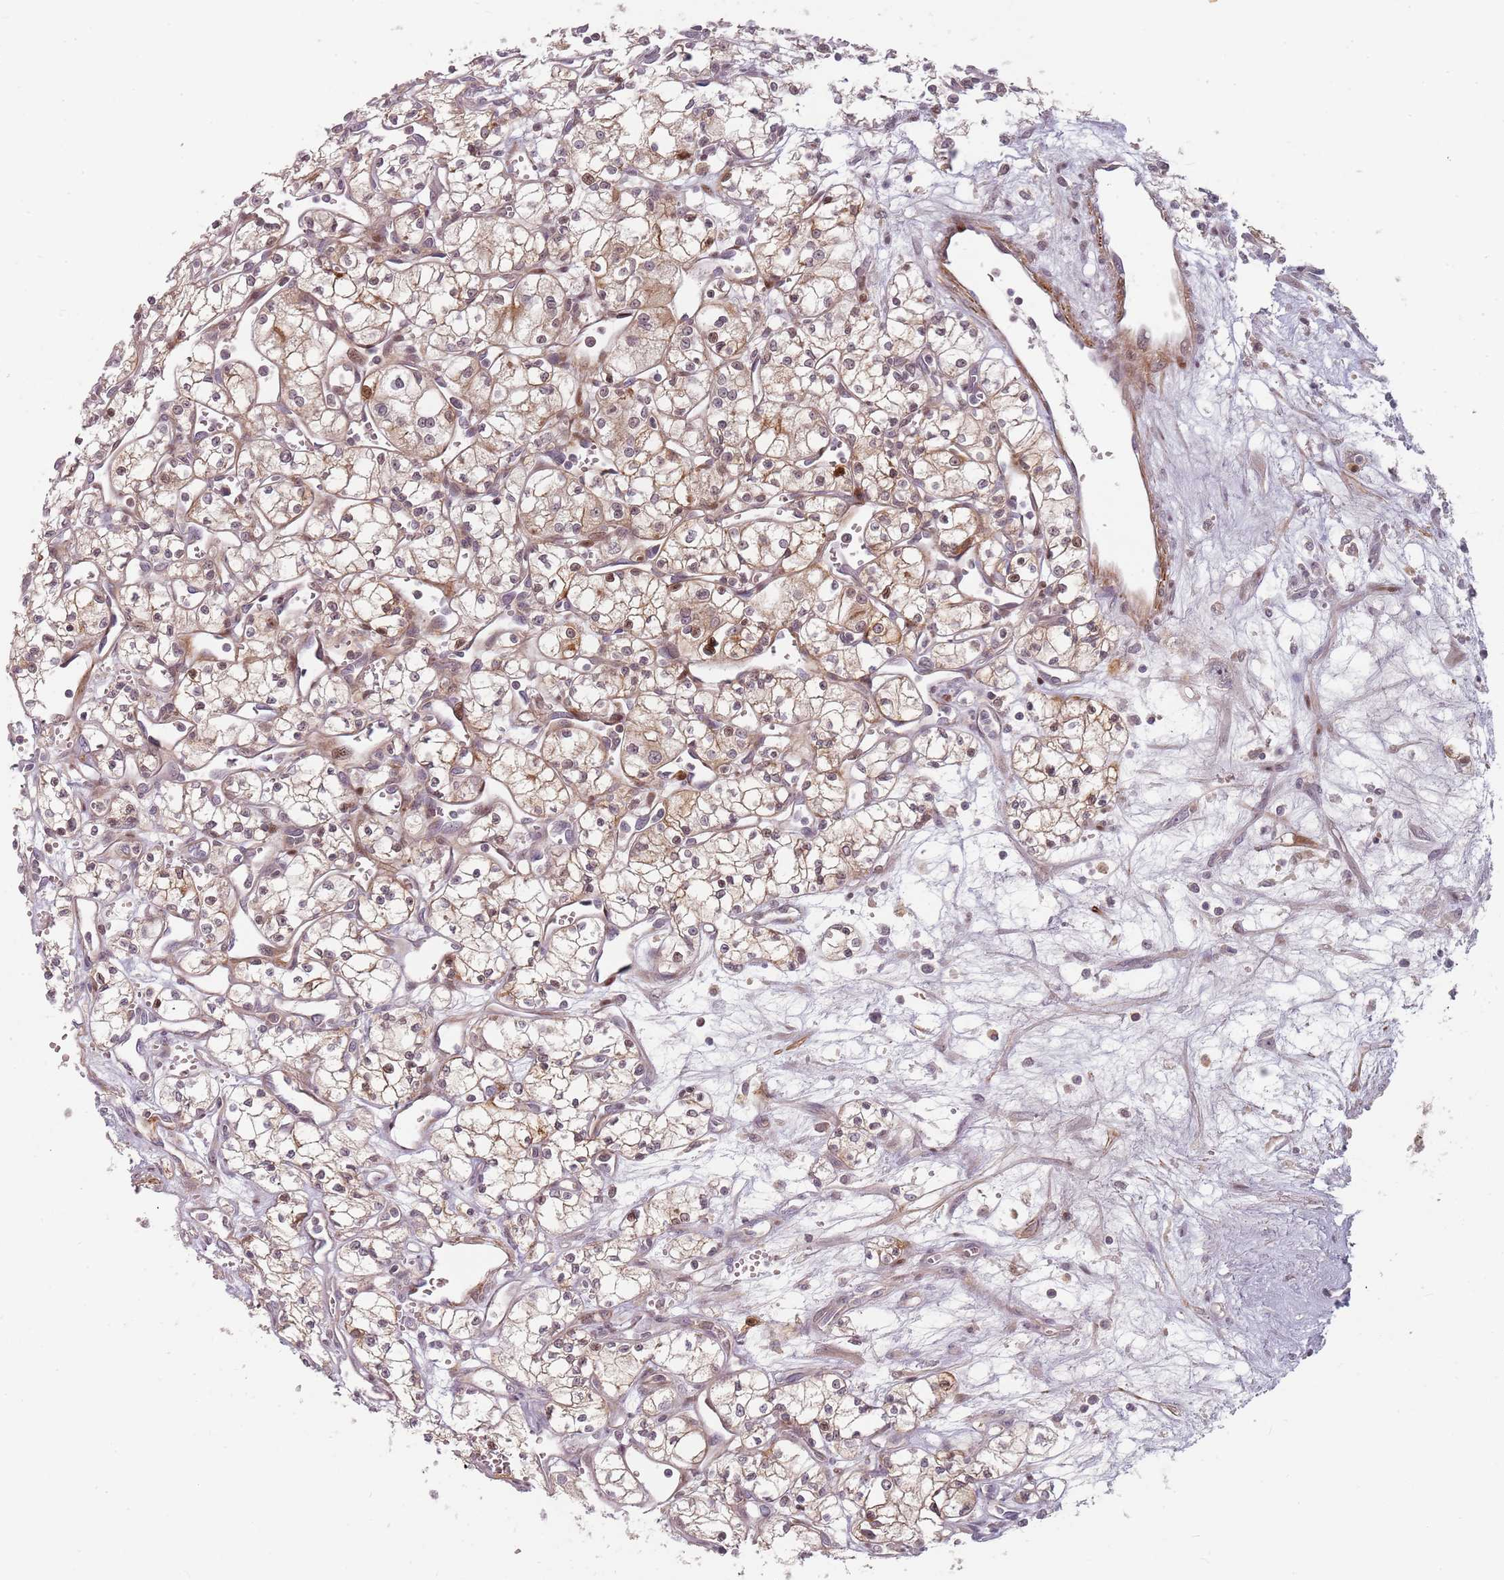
{"staining": {"intensity": "weak", "quantity": "<25%", "location": "cytoplasmic/membranous"}, "tissue": "renal cancer", "cell_type": "Tumor cells", "image_type": "cancer", "snomed": [{"axis": "morphology", "description": "Adenocarcinoma, NOS"}, {"axis": "topography", "description": "Kidney"}], "caption": "There is no significant expression in tumor cells of renal cancer (adenocarcinoma).", "gene": "RPS6KA2", "patient": {"sex": "male", "age": 59}}